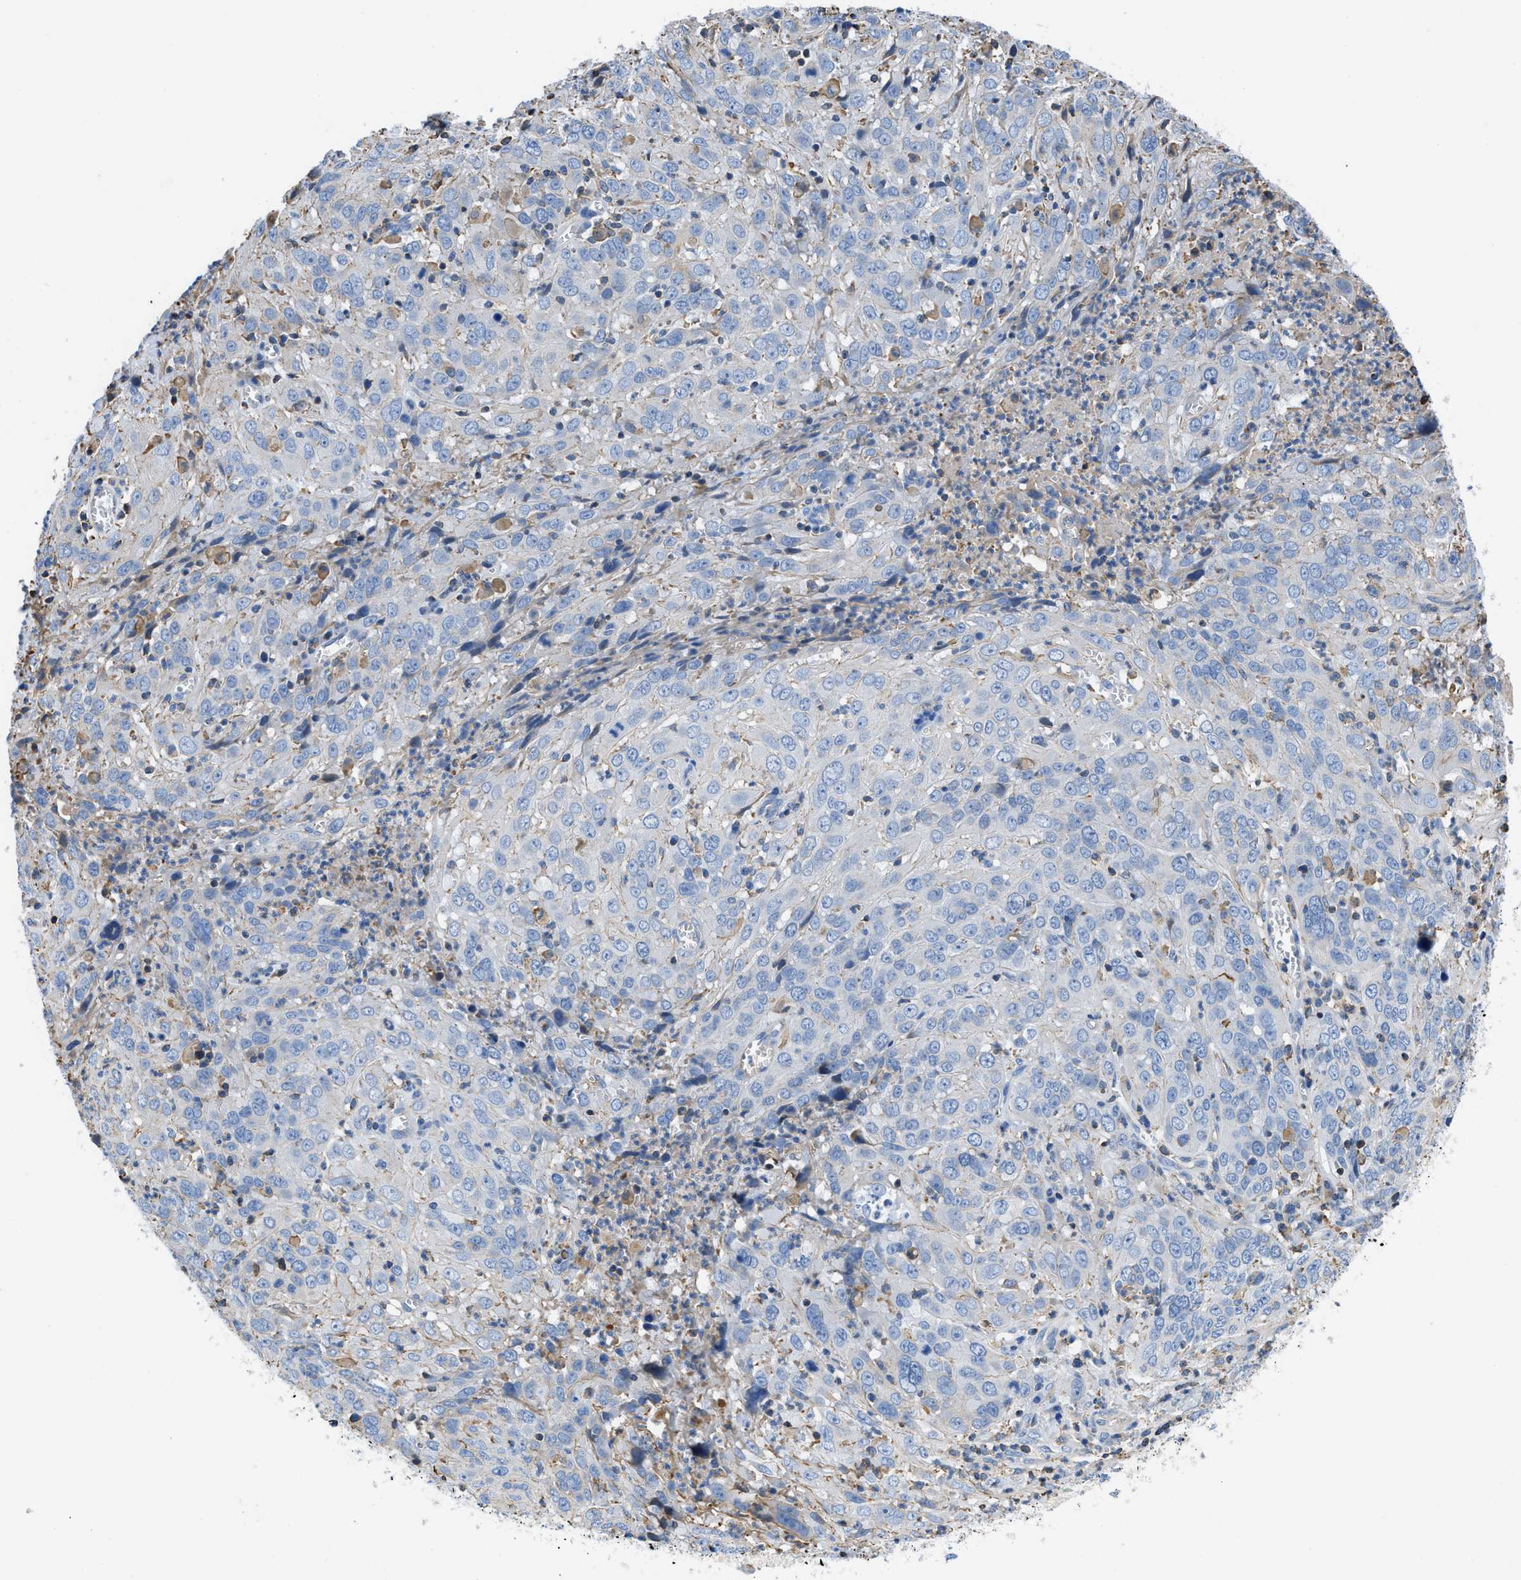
{"staining": {"intensity": "negative", "quantity": "none", "location": "none"}, "tissue": "cervical cancer", "cell_type": "Tumor cells", "image_type": "cancer", "snomed": [{"axis": "morphology", "description": "Squamous cell carcinoma, NOS"}, {"axis": "topography", "description": "Cervix"}], "caption": "Immunohistochemical staining of cervical squamous cell carcinoma shows no significant staining in tumor cells. (DAB immunohistochemistry (IHC) with hematoxylin counter stain).", "gene": "ATP6V0D1", "patient": {"sex": "female", "age": 32}}